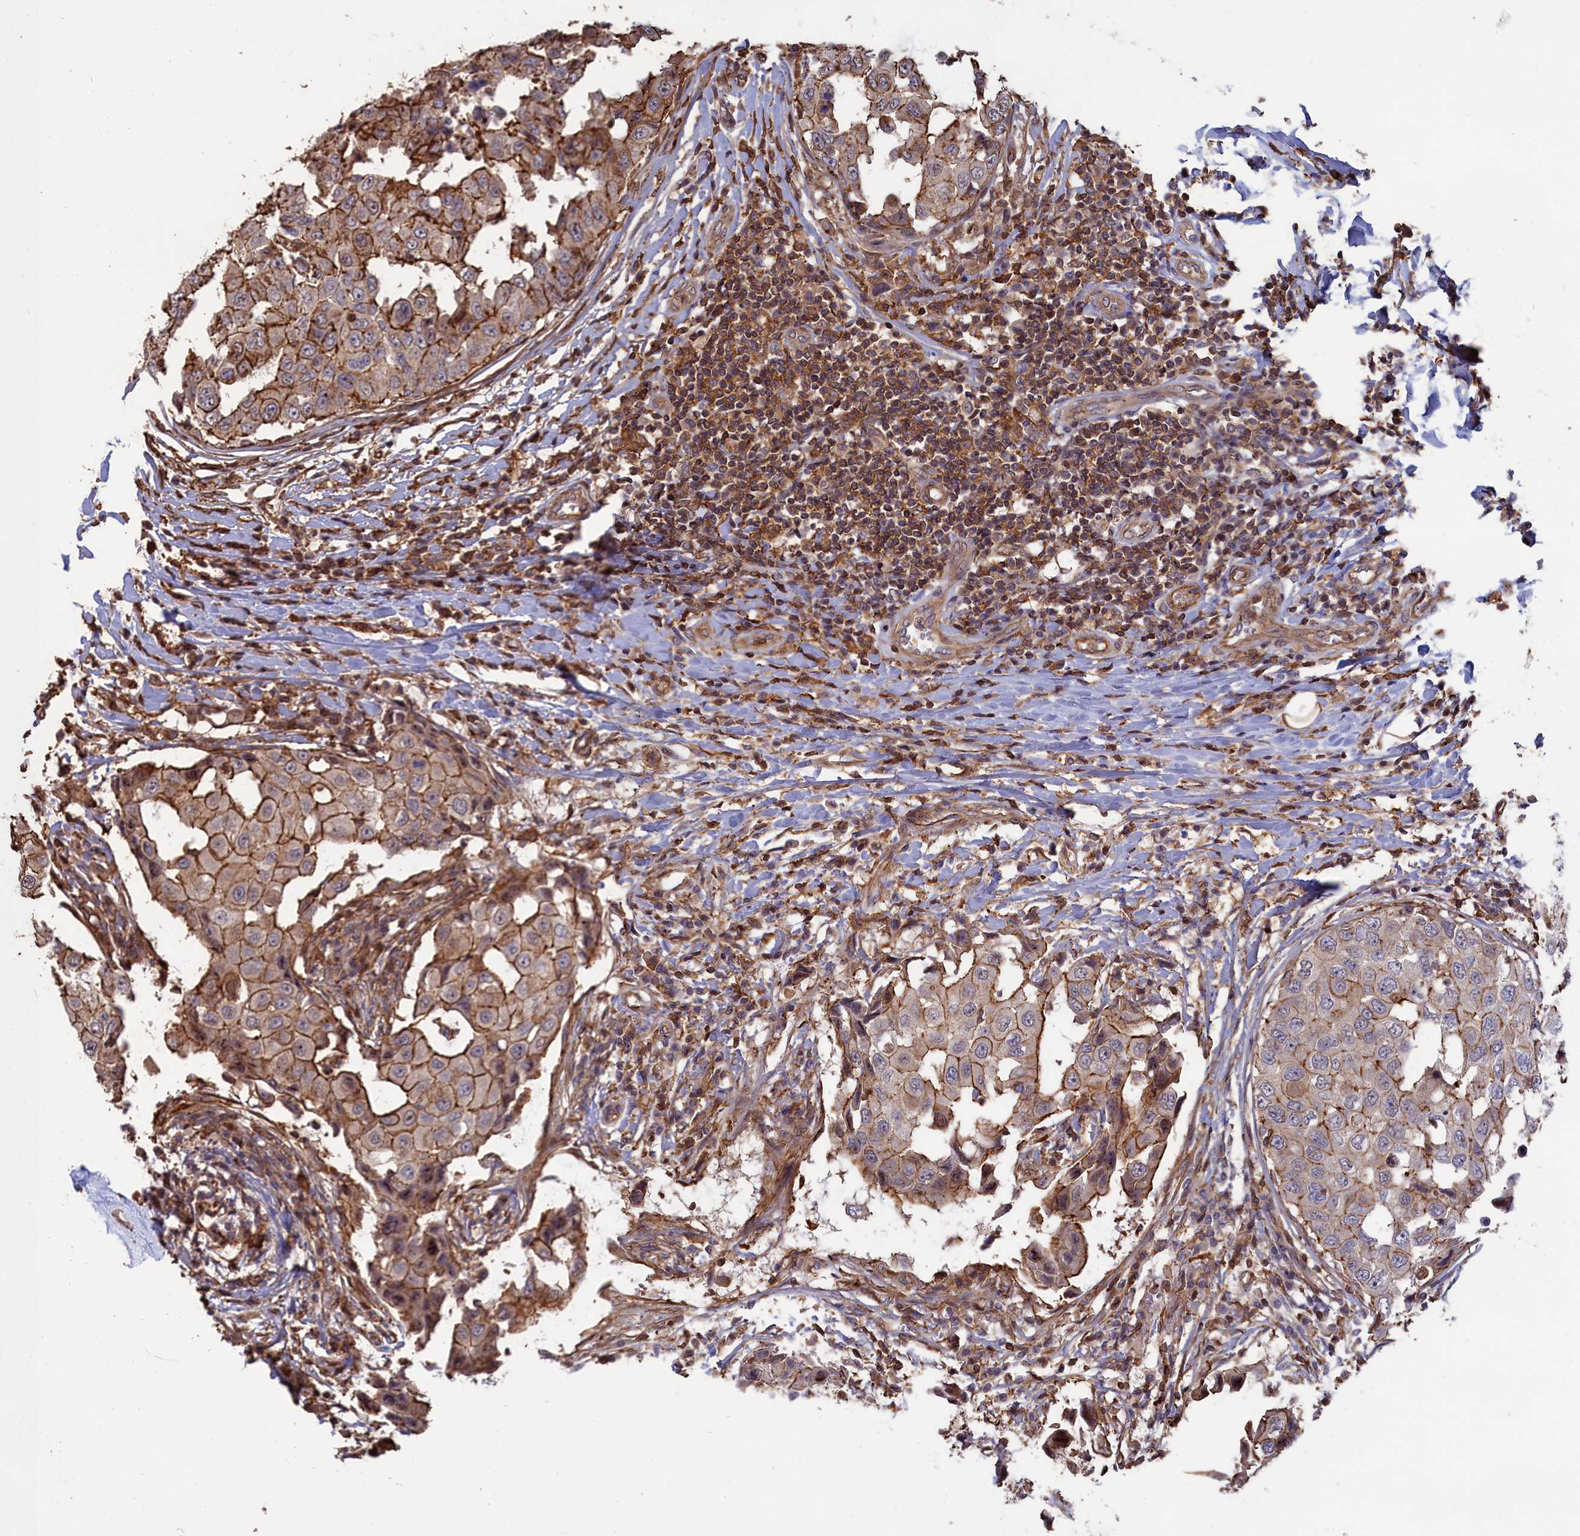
{"staining": {"intensity": "moderate", "quantity": "25%-75%", "location": "cytoplasmic/membranous"}, "tissue": "breast cancer", "cell_type": "Tumor cells", "image_type": "cancer", "snomed": [{"axis": "morphology", "description": "Duct carcinoma"}, {"axis": "topography", "description": "Breast"}], "caption": "Human breast cancer (intraductal carcinoma) stained with a protein marker displays moderate staining in tumor cells.", "gene": "ANKRD27", "patient": {"sex": "female", "age": 27}}